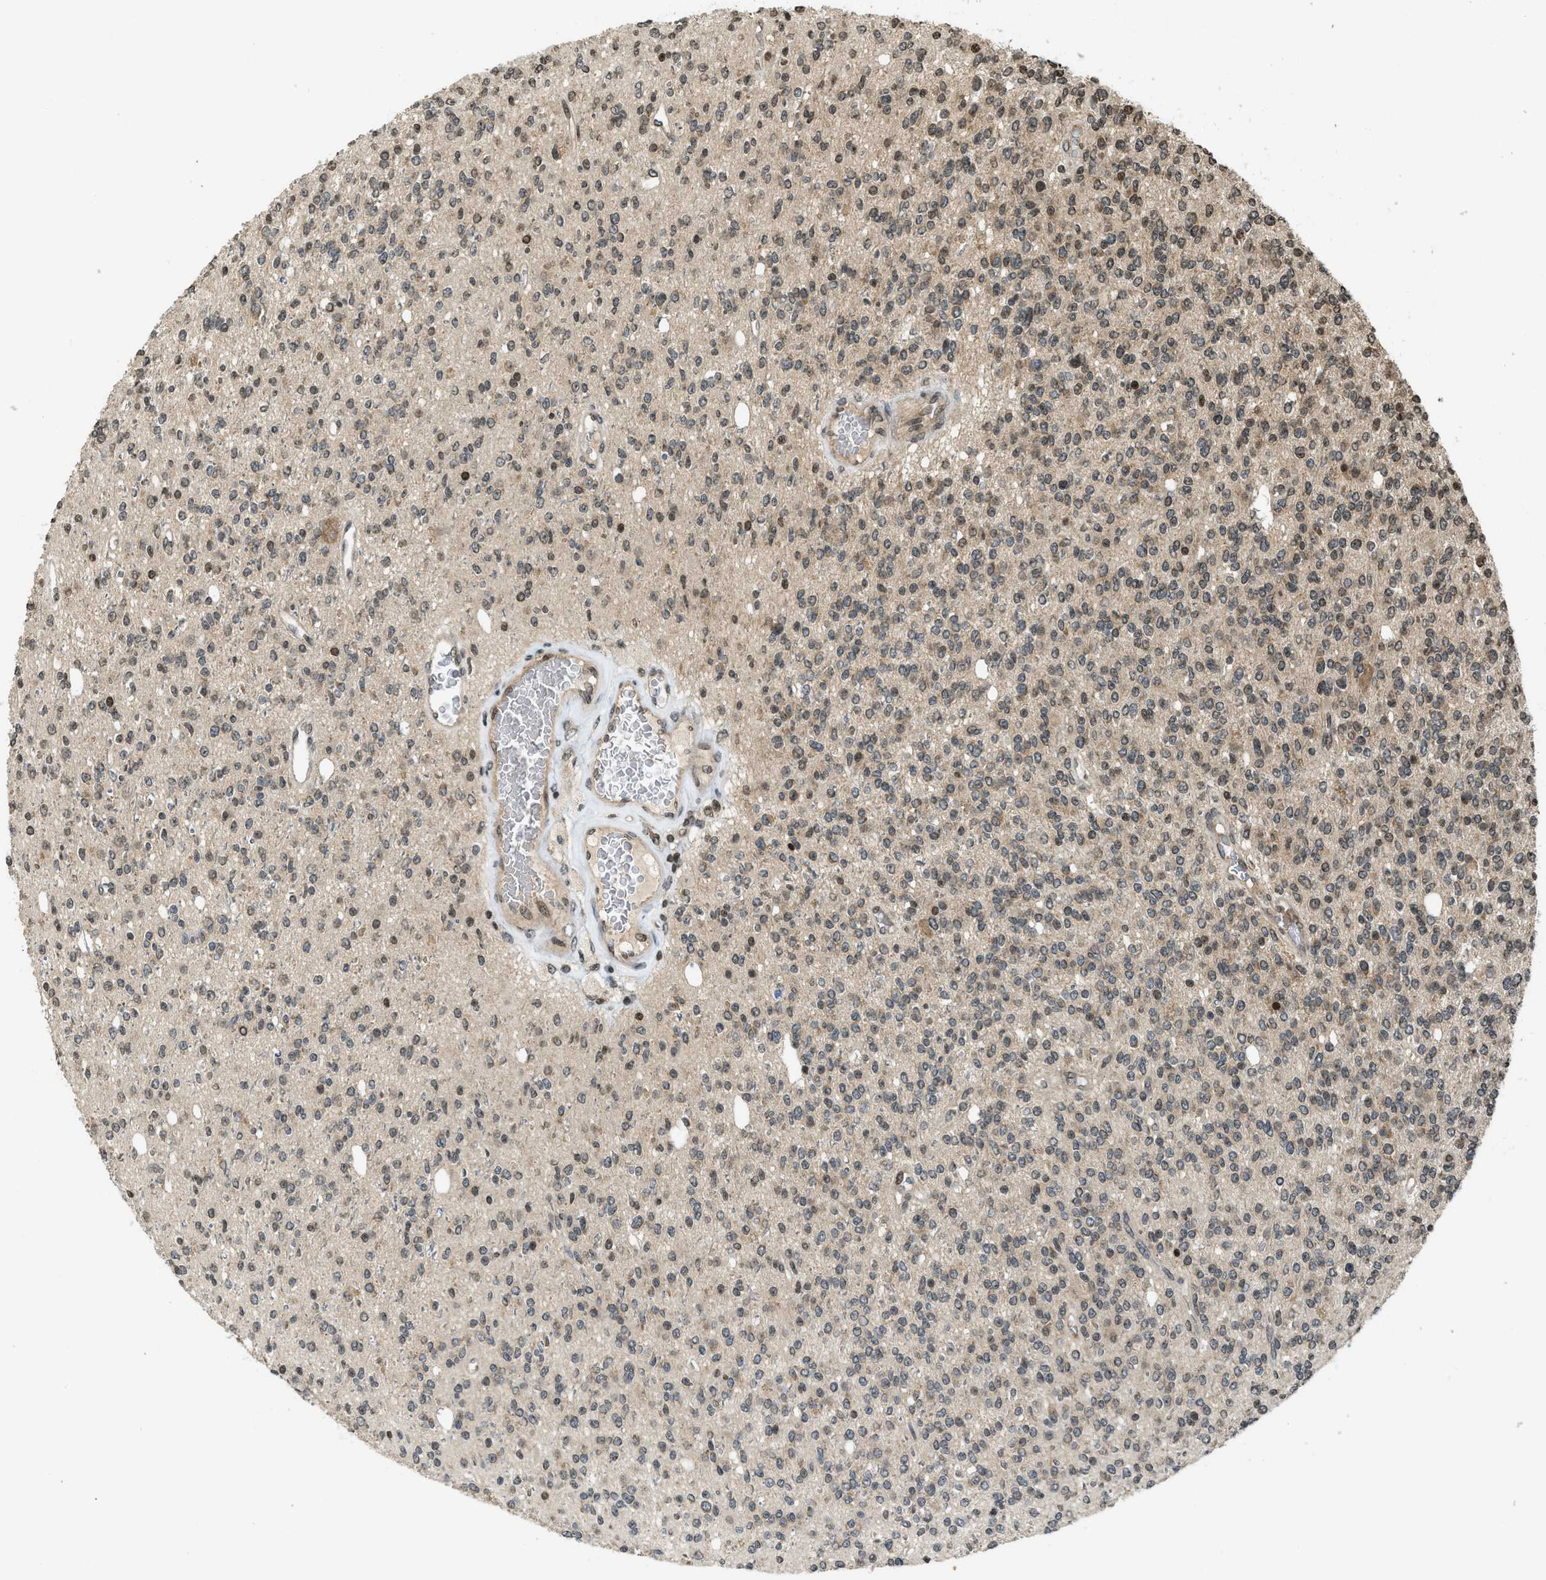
{"staining": {"intensity": "weak", "quantity": "25%-75%", "location": "cytoplasmic/membranous,nuclear"}, "tissue": "glioma", "cell_type": "Tumor cells", "image_type": "cancer", "snomed": [{"axis": "morphology", "description": "Glioma, malignant, High grade"}, {"axis": "topography", "description": "Brain"}], "caption": "Tumor cells demonstrate low levels of weak cytoplasmic/membranous and nuclear staining in about 25%-75% of cells in human high-grade glioma (malignant).", "gene": "SIAH1", "patient": {"sex": "male", "age": 34}}